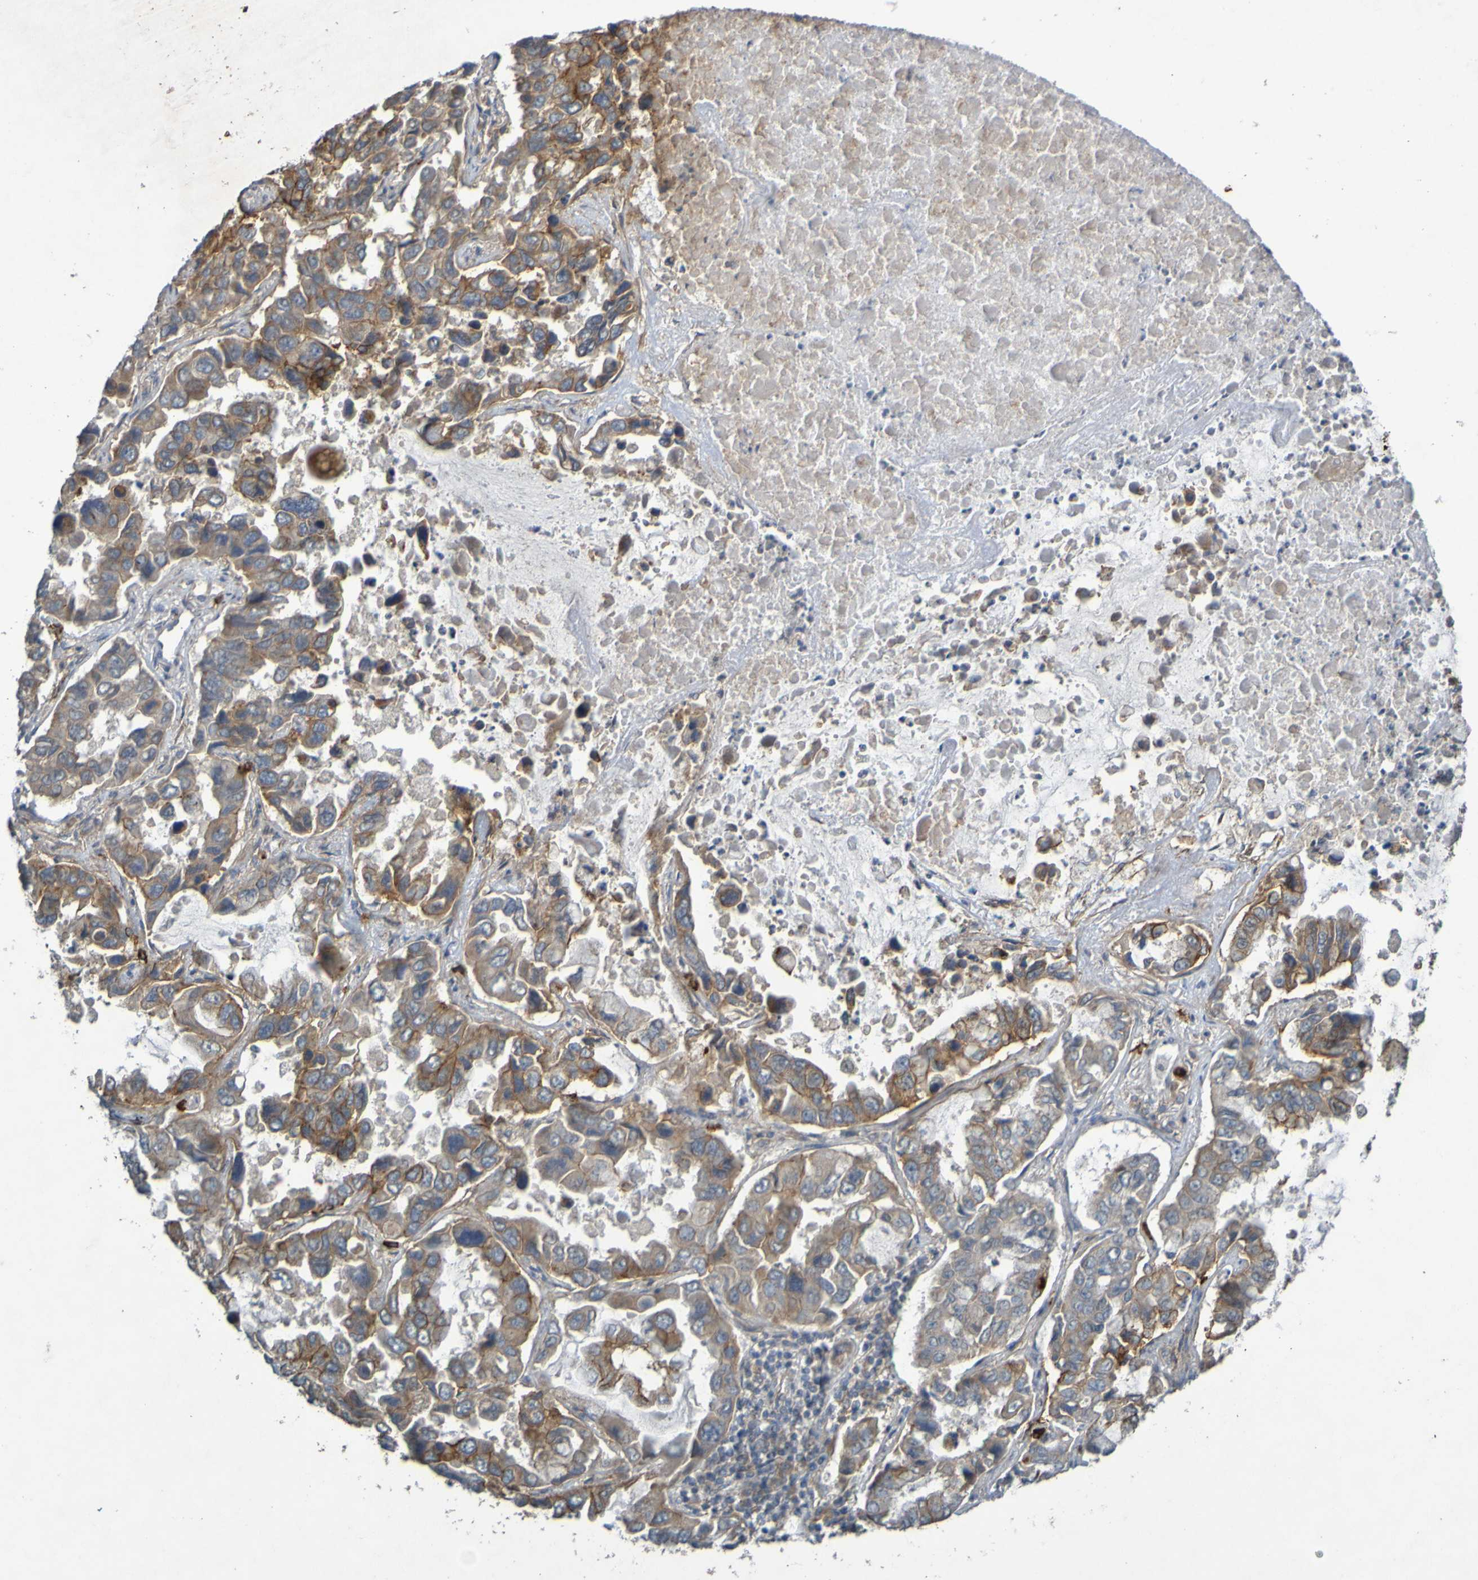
{"staining": {"intensity": "weak", "quantity": ">75%", "location": "cytoplasmic/membranous"}, "tissue": "lung cancer", "cell_type": "Tumor cells", "image_type": "cancer", "snomed": [{"axis": "morphology", "description": "Adenocarcinoma, NOS"}, {"axis": "topography", "description": "Lung"}], "caption": "Weak cytoplasmic/membranous staining is present in about >75% of tumor cells in lung cancer.", "gene": "B3GAT2", "patient": {"sex": "male", "age": 64}}